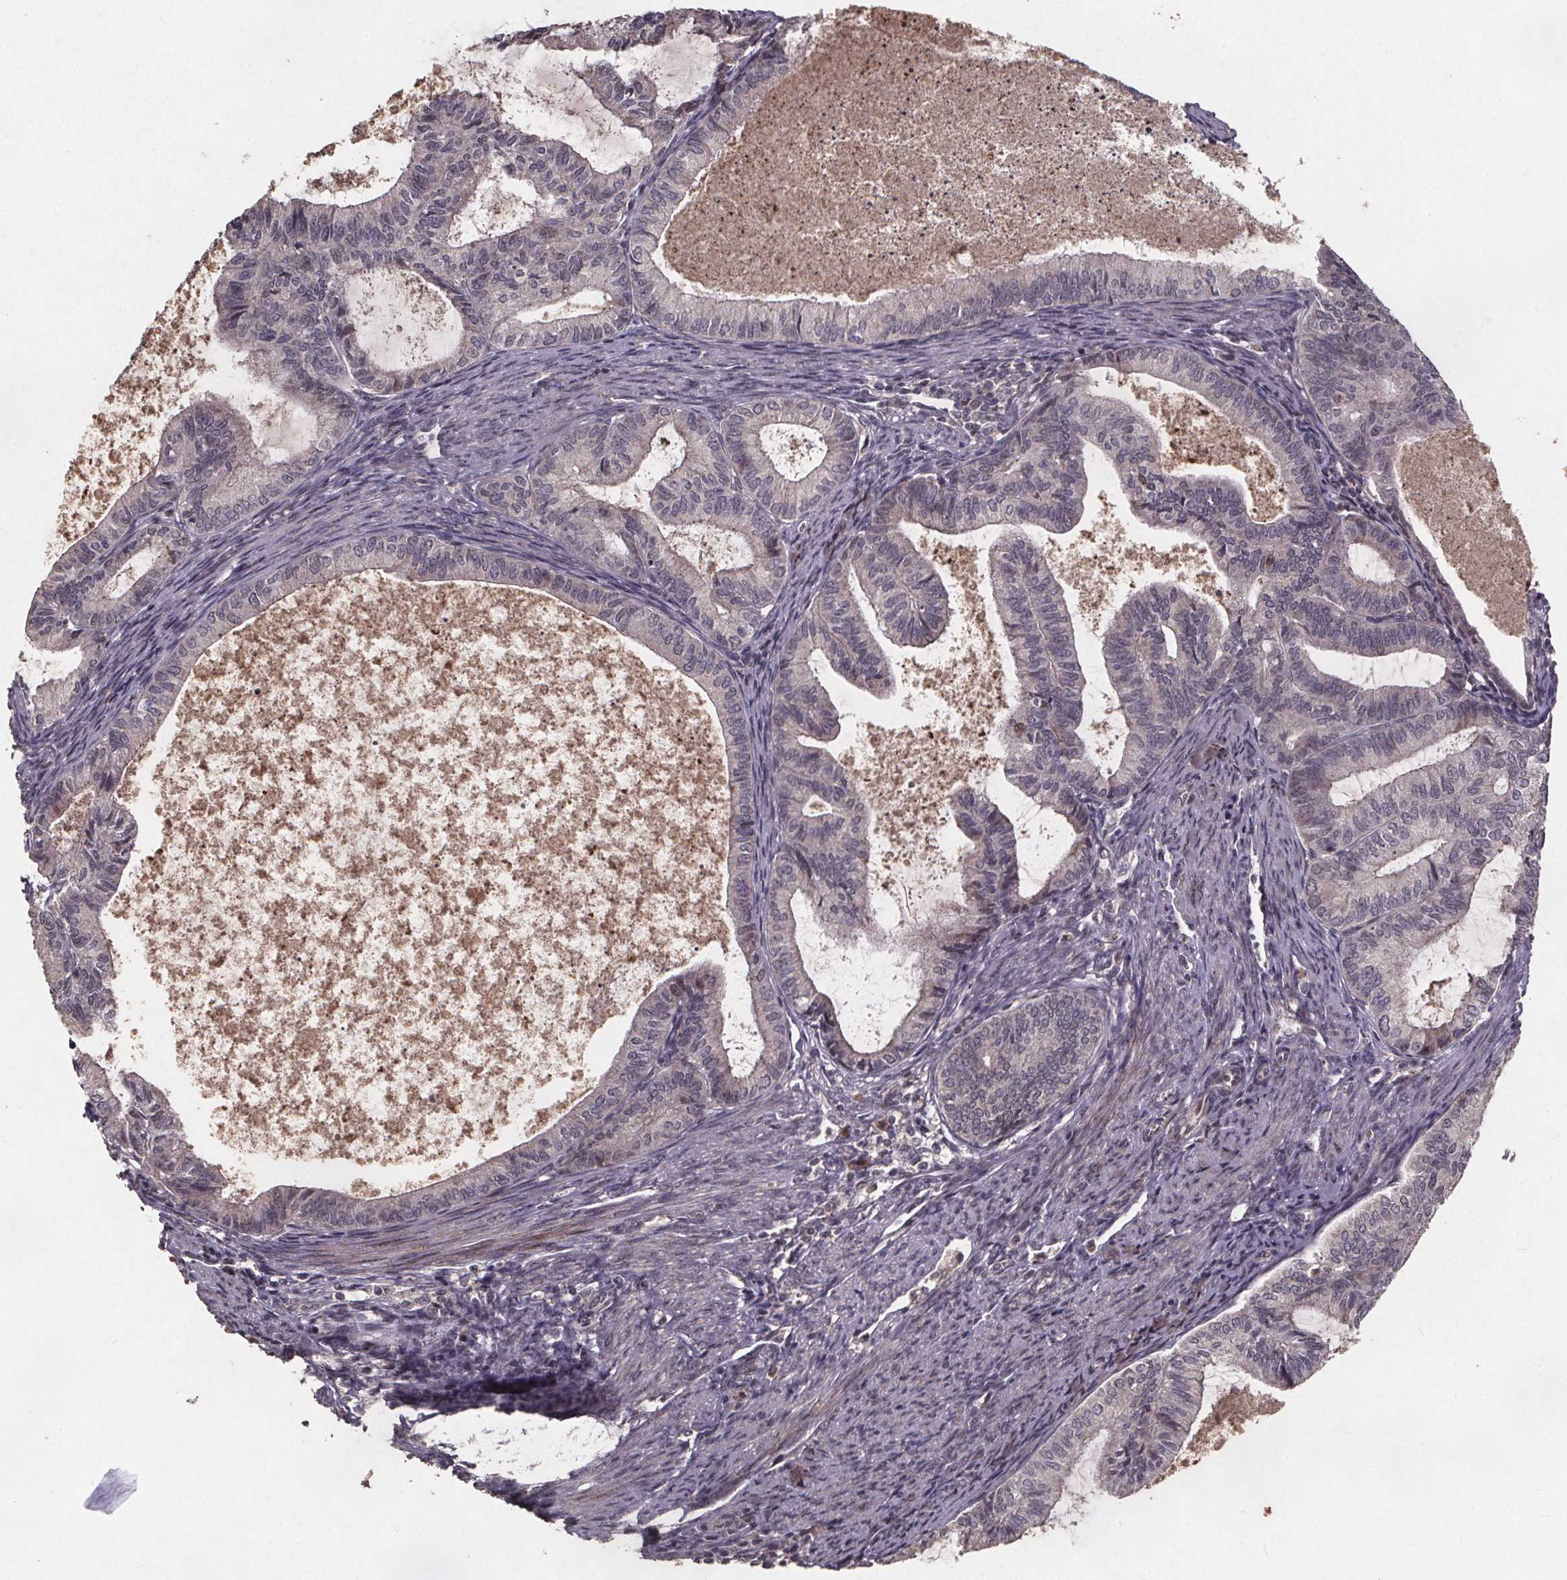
{"staining": {"intensity": "negative", "quantity": "none", "location": "none"}, "tissue": "endometrial cancer", "cell_type": "Tumor cells", "image_type": "cancer", "snomed": [{"axis": "morphology", "description": "Adenocarcinoma, NOS"}, {"axis": "topography", "description": "Endometrium"}], "caption": "A histopathology image of adenocarcinoma (endometrial) stained for a protein exhibits no brown staining in tumor cells.", "gene": "GPX3", "patient": {"sex": "female", "age": 86}}